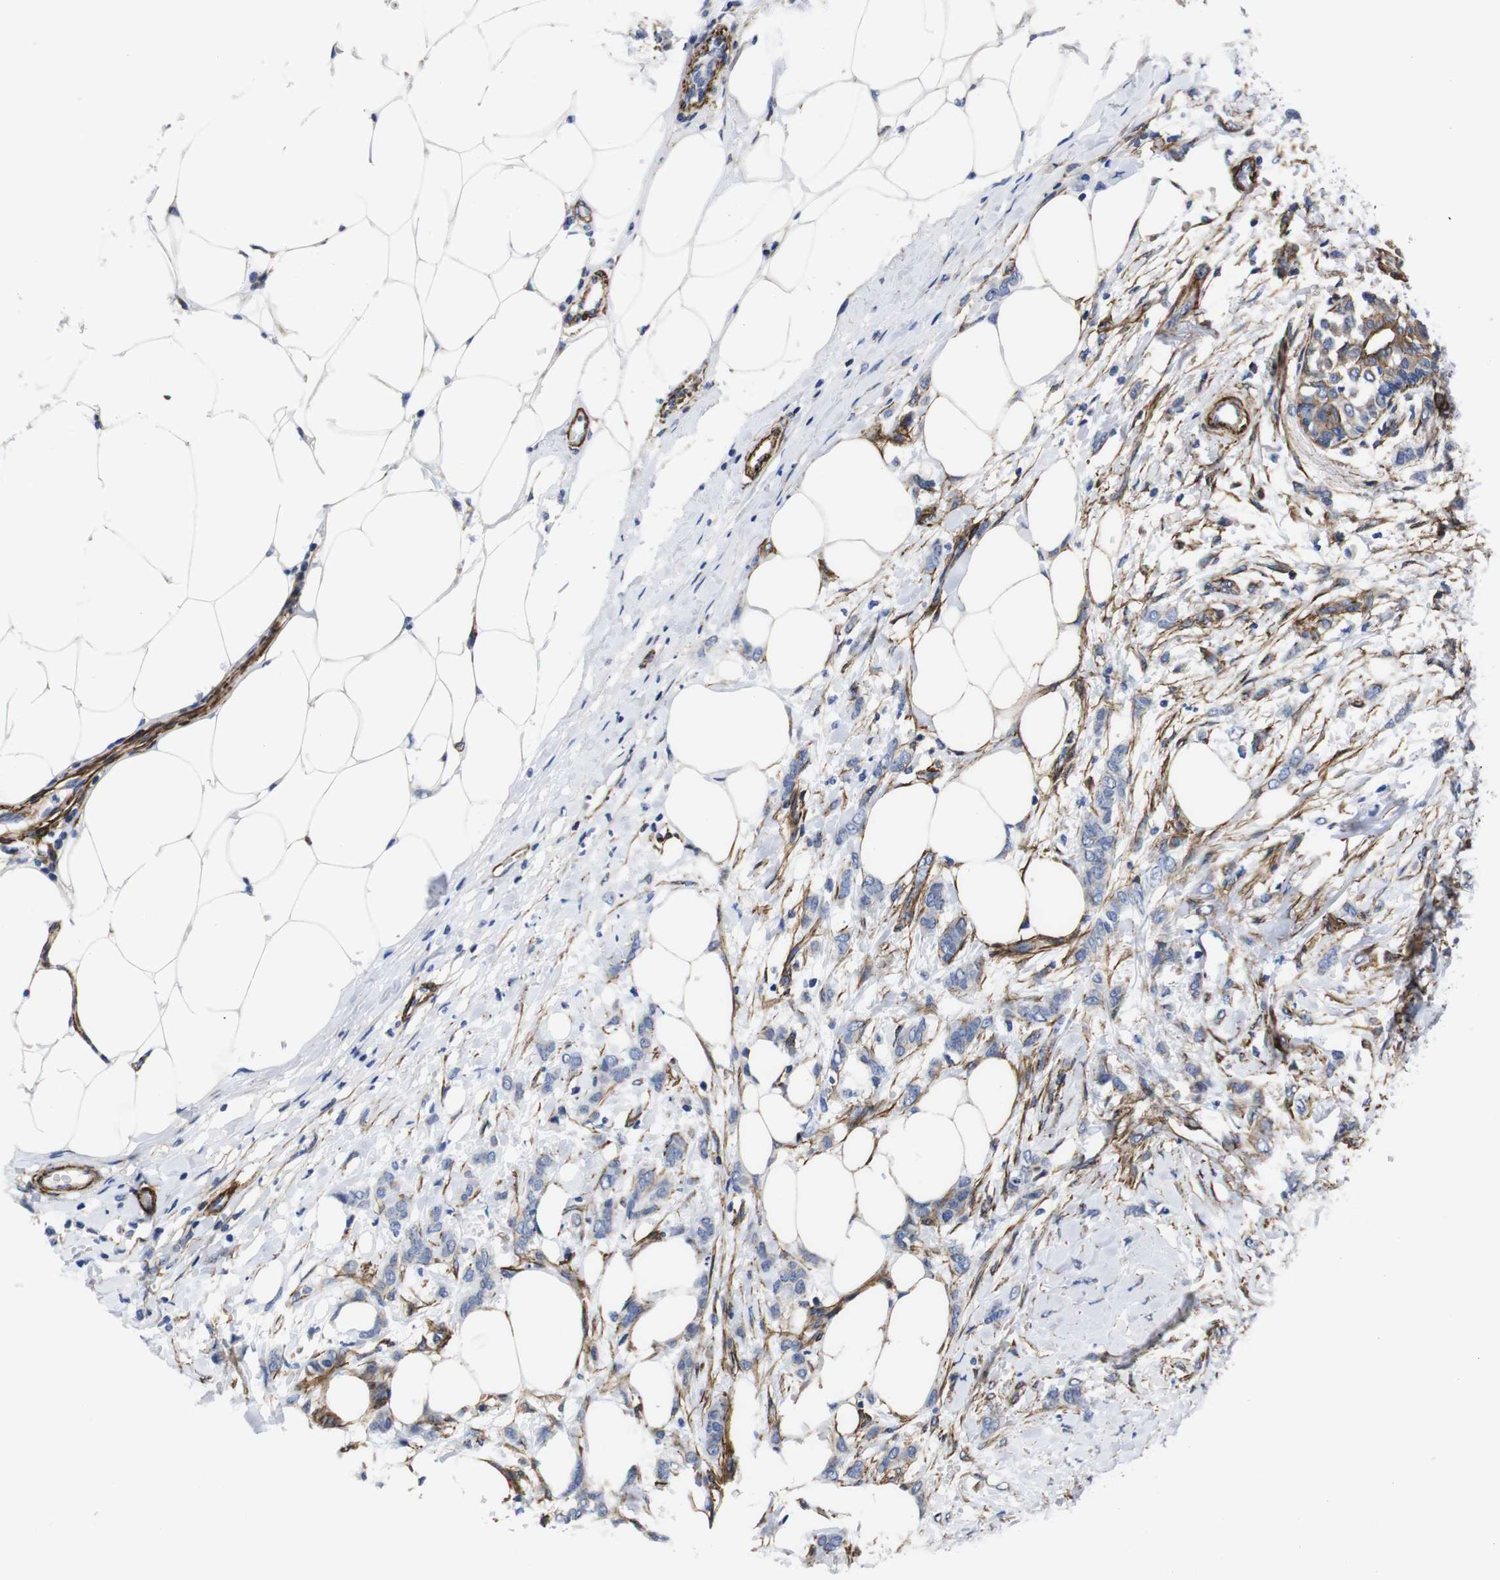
{"staining": {"intensity": "weak", "quantity": "<25%", "location": "cytoplasmic/membranous"}, "tissue": "breast cancer", "cell_type": "Tumor cells", "image_type": "cancer", "snomed": [{"axis": "morphology", "description": "Lobular carcinoma, in situ"}, {"axis": "morphology", "description": "Lobular carcinoma"}, {"axis": "topography", "description": "Breast"}], "caption": "IHC histopathology image of neoplastic tissue: human lobular carcinoma in situ (breast) stained with DAB (3,3'-diaminobenzidine) displays no significant protein staining in tumor cells. The staining is performed using DAB brown chromogen with nuclei counter-stained in using hematoxylin.", "gene": "WNT10A", "patient": {"sex": "female", "age": 41}}